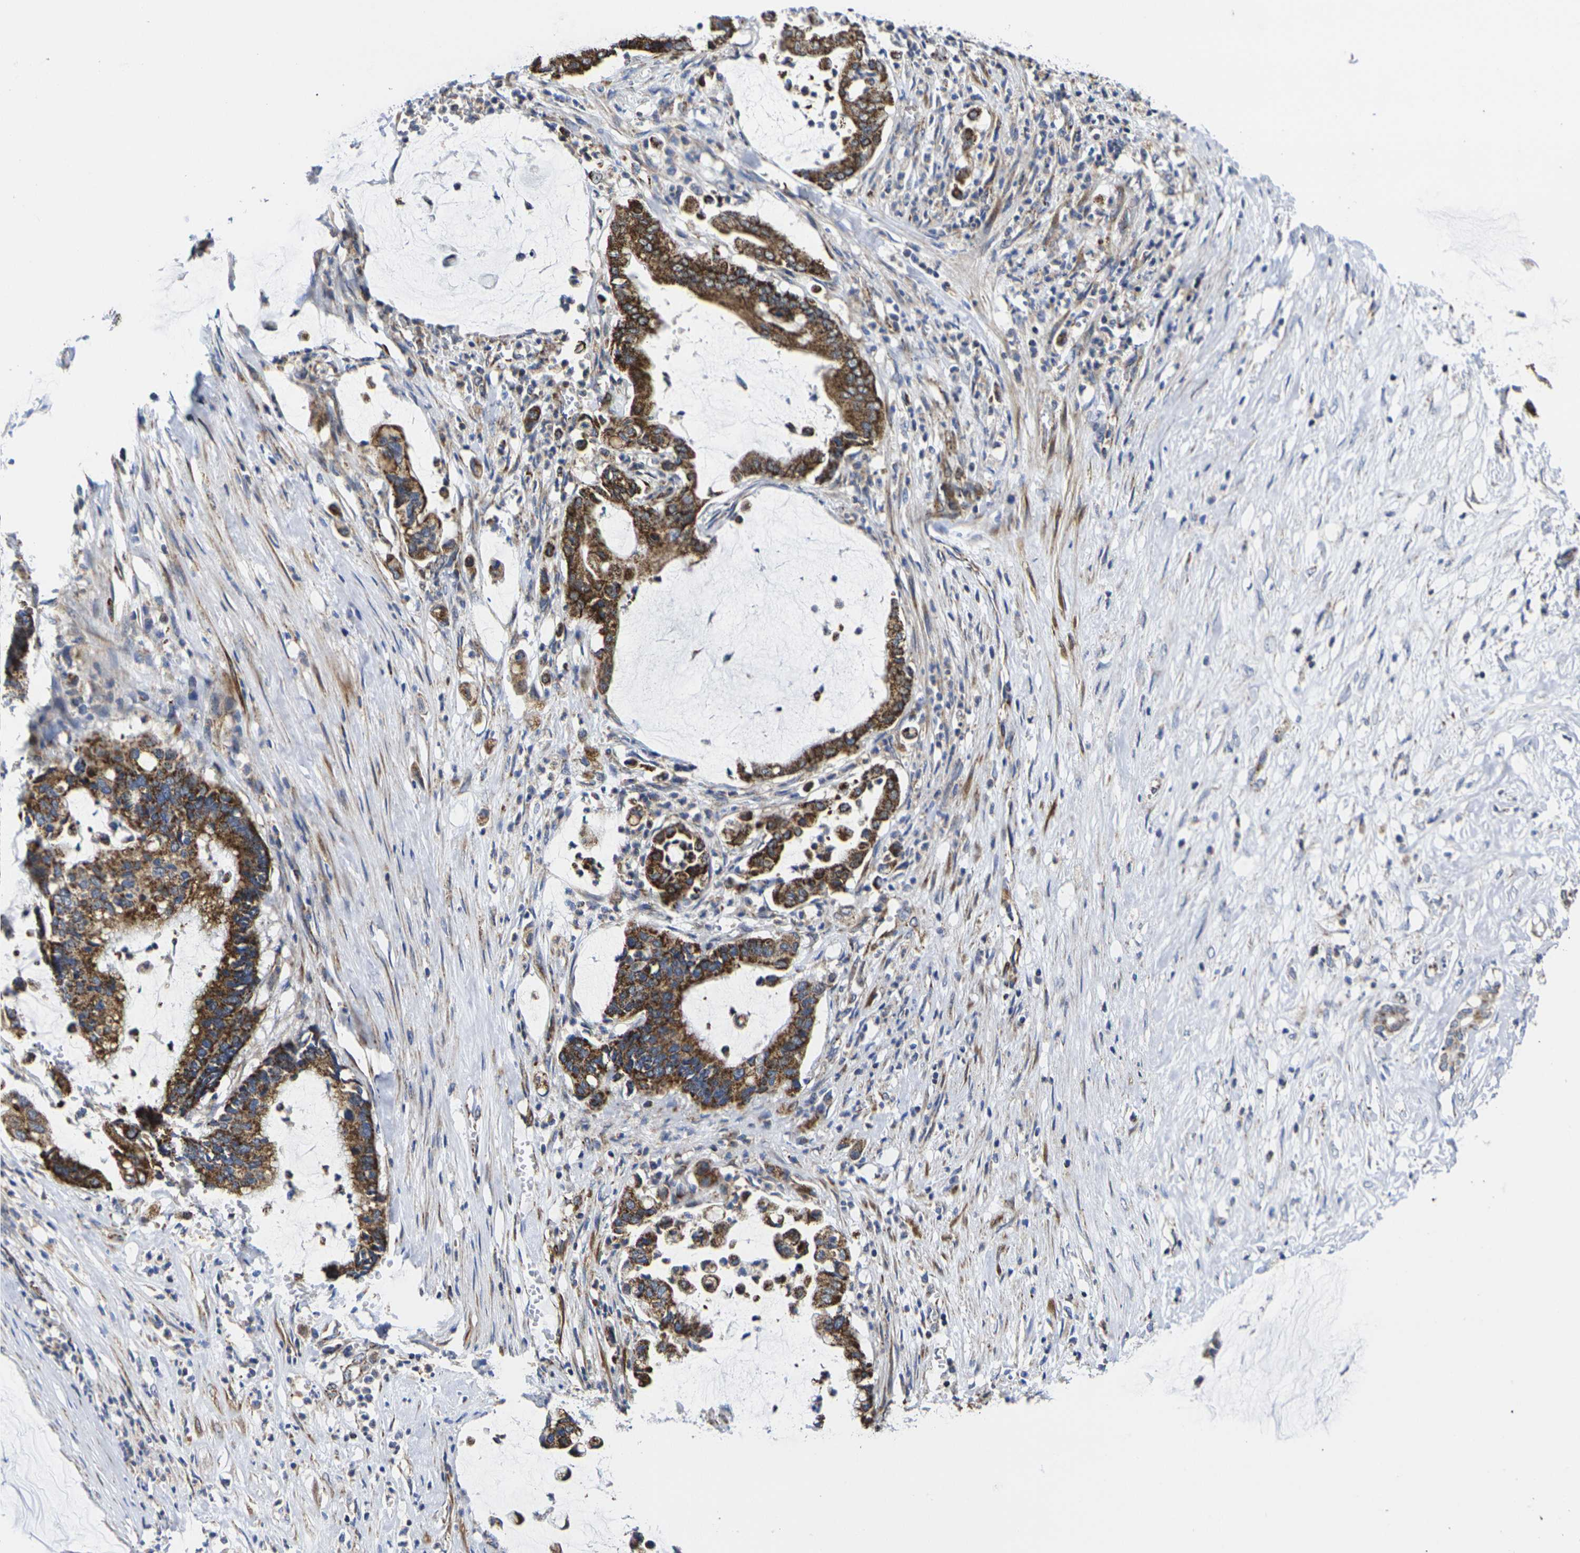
{"staining": {"intensity": "strong", "quantity": ">75%", "location": "cytoplasmic/membranous"}, "tissue": "pancreatic cancer", "cell_type": "Tumor cells", "image_type": "cancer", "snomed": [{"axis": "morphology", "description": "Adenocarcinoma, NOS"}, {"axis": "topography", "description": "Pancreas"}], "caption": "This is an image of immunohistochemistry (IHC) staining of adenocarcinoma (pancreatic), which shows strong positivity in the cytoplasmic/membranous of tumor cells.", "gene": "P2RY11", "patient": {"sex": "male", "age": 41}}